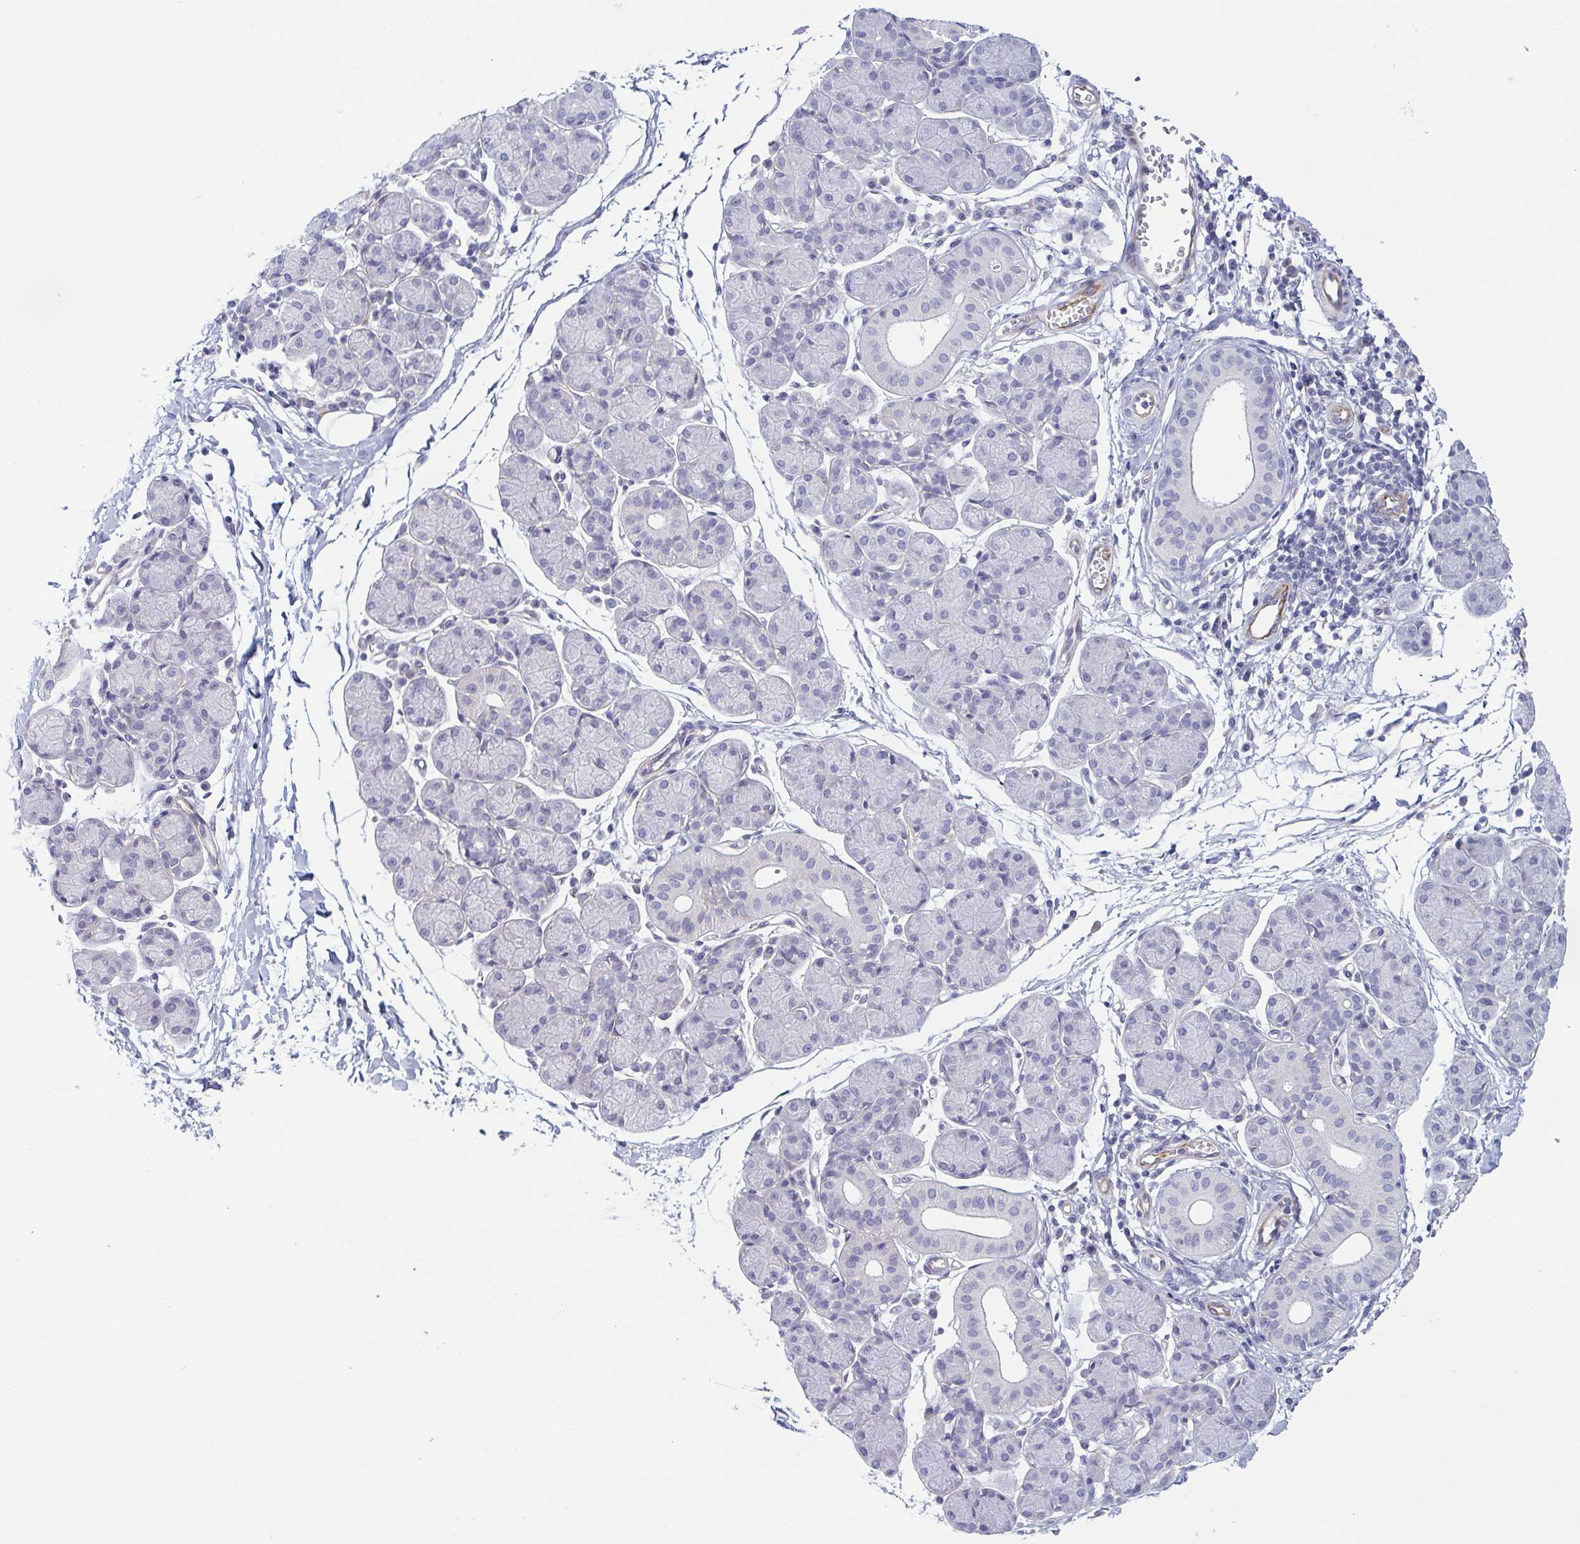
{"staining": {"intensity": "negative", "quantity": "none", "location": "none"}, "tissue": "salivary gland", "cell_type": "Glandular cells", "image_type": "normal", "snomed": [{"axis": "morphology", "description": "Normal tissue, NOS"}, {"axis": "morphology", "description": "Inflammation, NOS"}, {"axis": "topography", "description": "Lymph node"}, {"axis": "topography", "description": "Salivary gland"}], "caption": "Glandular cells are negative for protein expression in benign human salivary gland. Brightfield microscopy of immunohistochemistry stained with DAB (3,3'-diaminobenzidine) (brown) and hematoxylin (blue), captured at high magnification.", "gene": "COL17A1", "patient": {"sex": "male", "age": 3}}